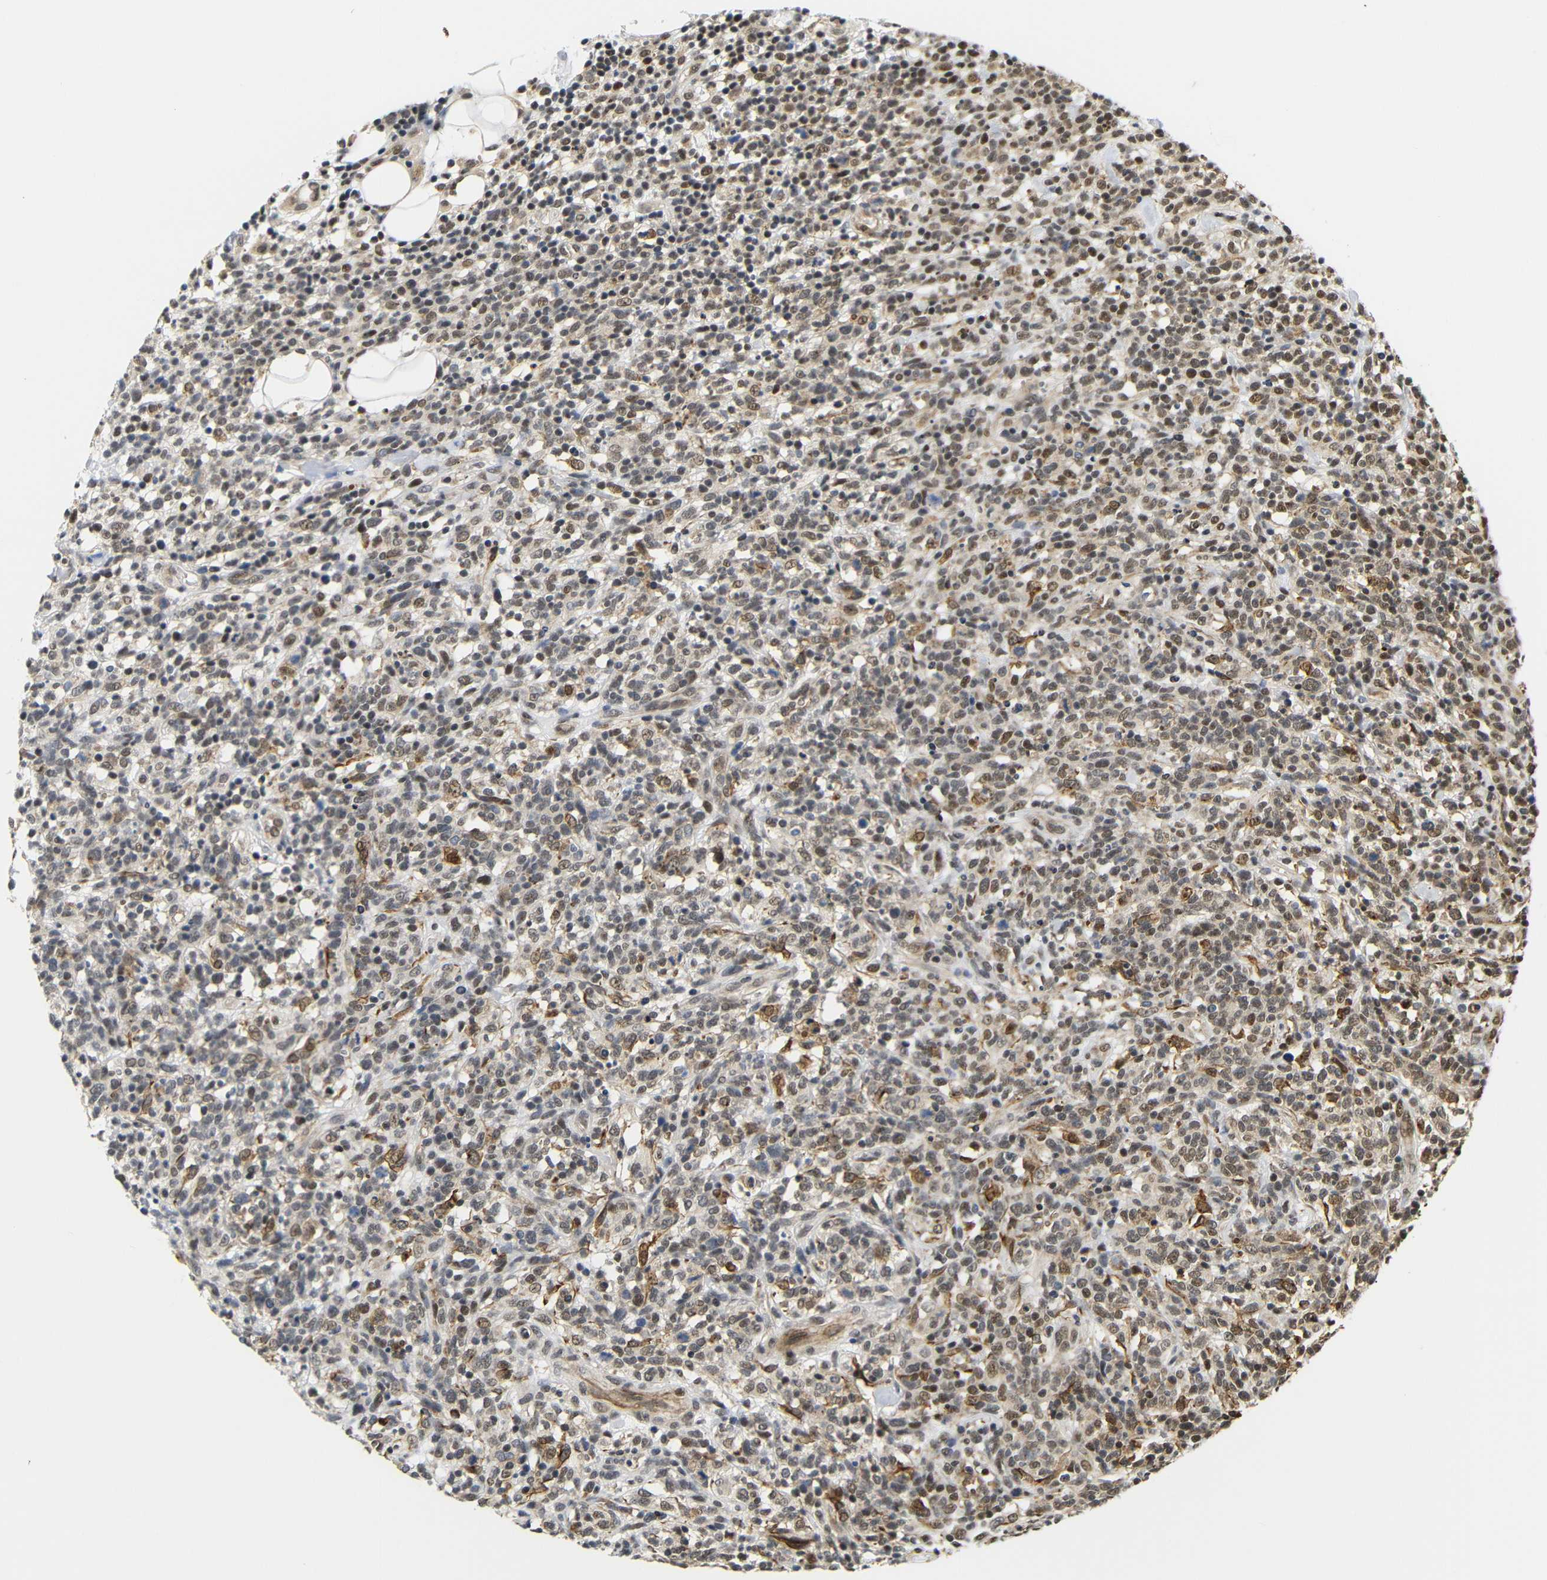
{"staining": {"intensity": "strong", "quantity": ">75%", "location": "cytoplasmic/membranous,nuclear"}, "tissue": "lymphoma", "cell_type": "Tumor cells", "image_type": "cancer", "snomed": [{"axis": "morphology", "description": "Malignant lymphoma, non-Hodgkin's type, High grade"}, {"axis": "topography", "description": "Lymph node"}], "caption": "Tumor cells display high levels of strong cytoplasmic/membranous and nuclear staining in about >75% of cells in human lymphoma.", "gene": "GJA5", "patient": {"sex": "female", "age": 73}}